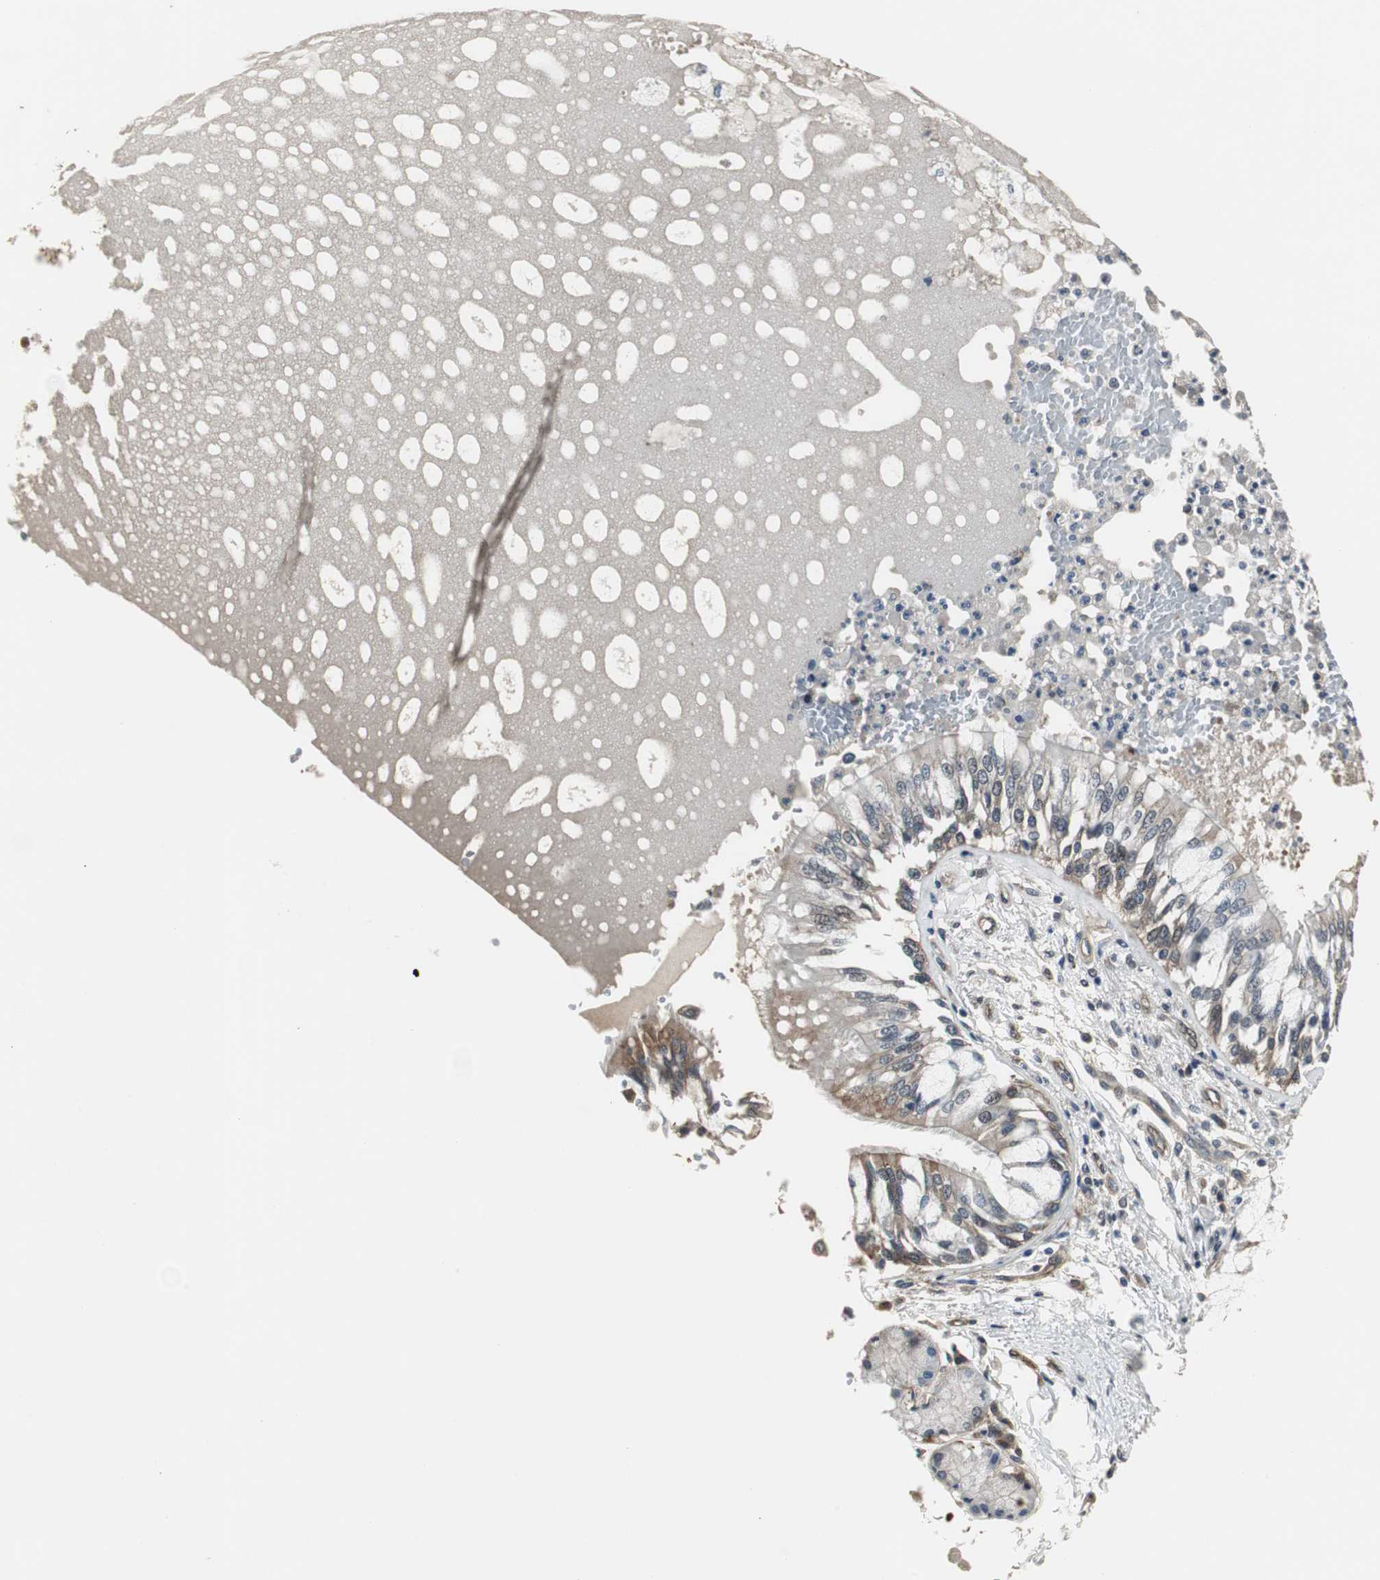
{"staining": {"intensity": "moderate", "quantity": ">75%", "location": "cytoplasmic/membranous"}, "tissue": "bronchus", "cell_type": "Respiratory epithelial cells", "image_type": "normal", "snomed": [{"axis": "morphology", "description": "Normal tissue, NOS"}, {"axis": "topography", "description": "Cartilage tissue"}, {"axis": "topography", "description": "Bronchus"}, {"axis": "topography", "description": "Lung"}], "caption": "Protein expression analysis of unremarkable bronchus shows moderate cytoplasmic/membranous staining in approximately >75% of respiratory epithelial cells. Immunohistochemistry stains the protein of interest in brown and the nuclei are stained blue.", "gene": "PFDN1", "patient": {"sex": "female", "age": 49}}